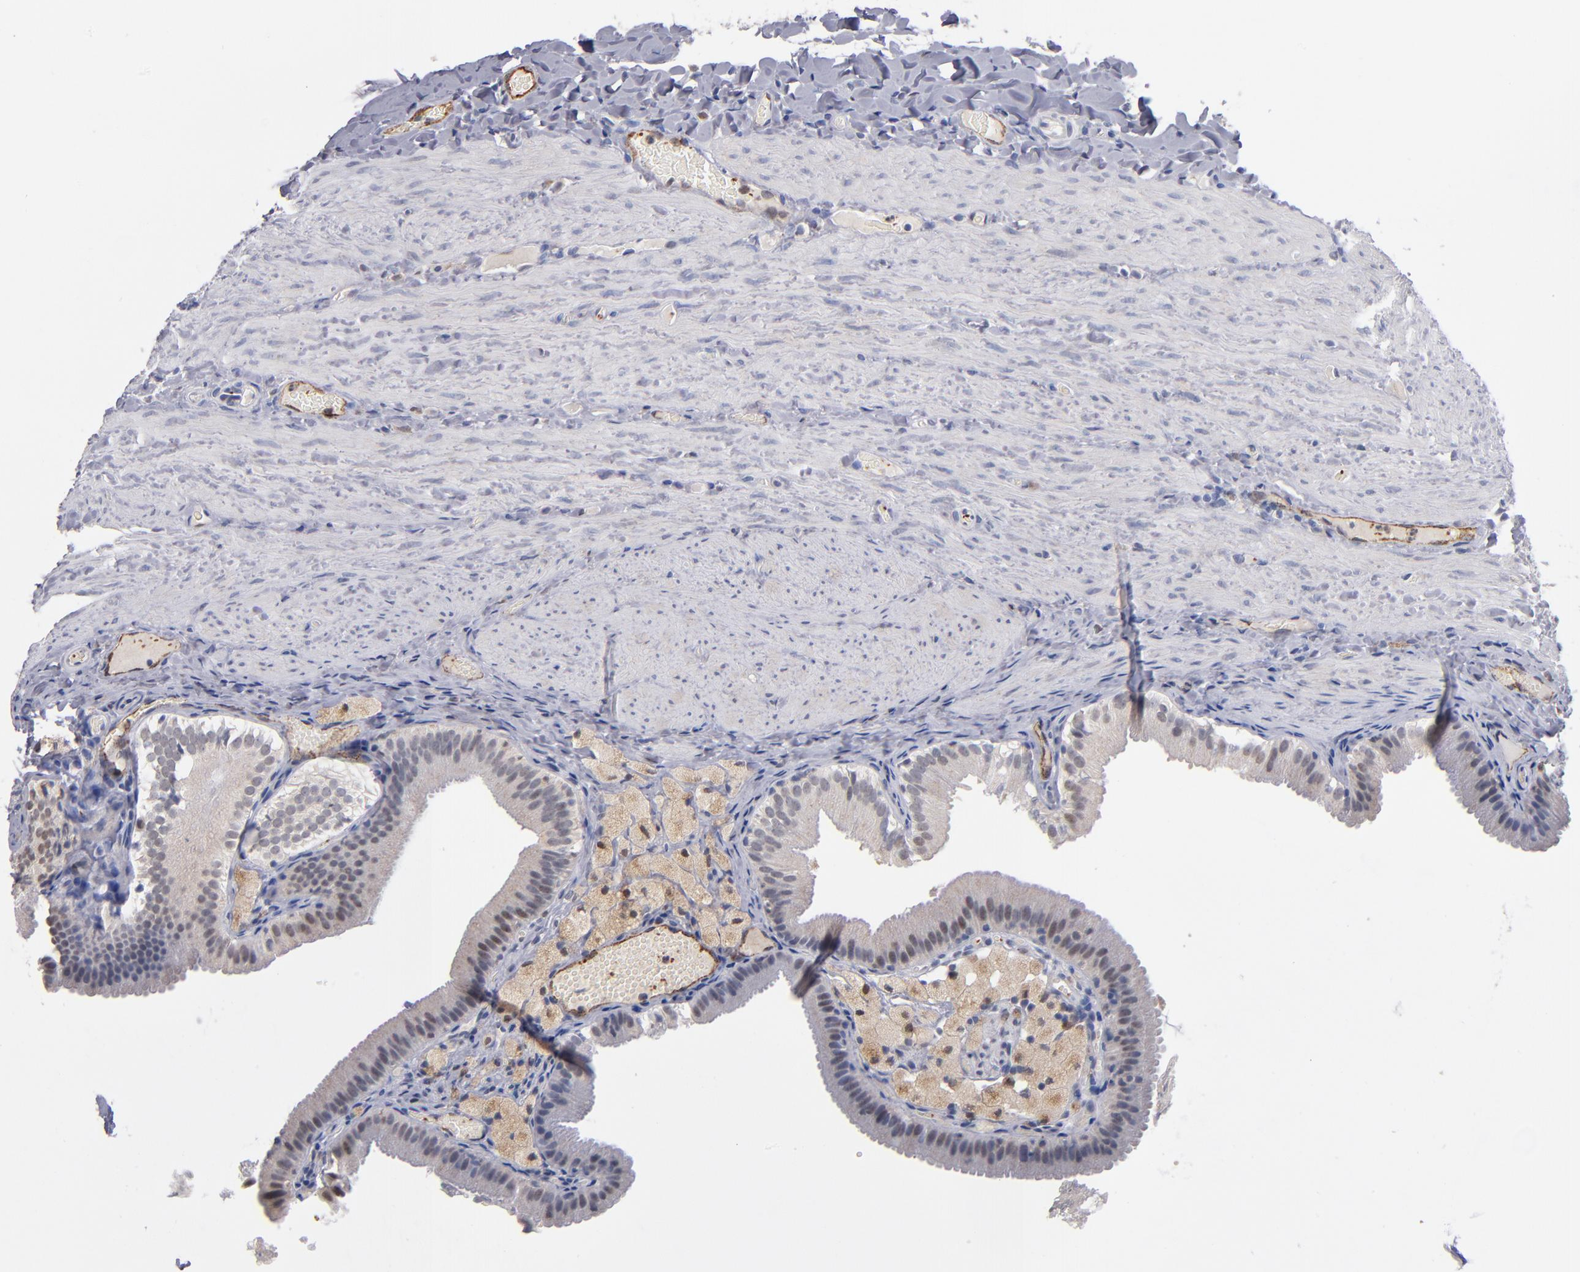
{"staining": {"intensity": "weak", "quantity": "<25%", "location": "cytoplasmic/membranous"}, "tissue": "gallbladder", "cell_type": "Glandular cells", "image_type": "normal", "snomed": [{"axis": "morphology", "description": "Normal tissue, NOS"}, {"axis": "topography", "description": "Gallbladder"}], "caption": "This image is of benign gallbladder stained with immunohistochemistry to label a protein in brown with the nuclei are counter-stained blue. There is no positivity in glandular cells. (Immunohistochemistry (ihc), brightfield microscopy, high magnification).", "gene": "SELP", "patient": {"sex": "female", "age": 24}}